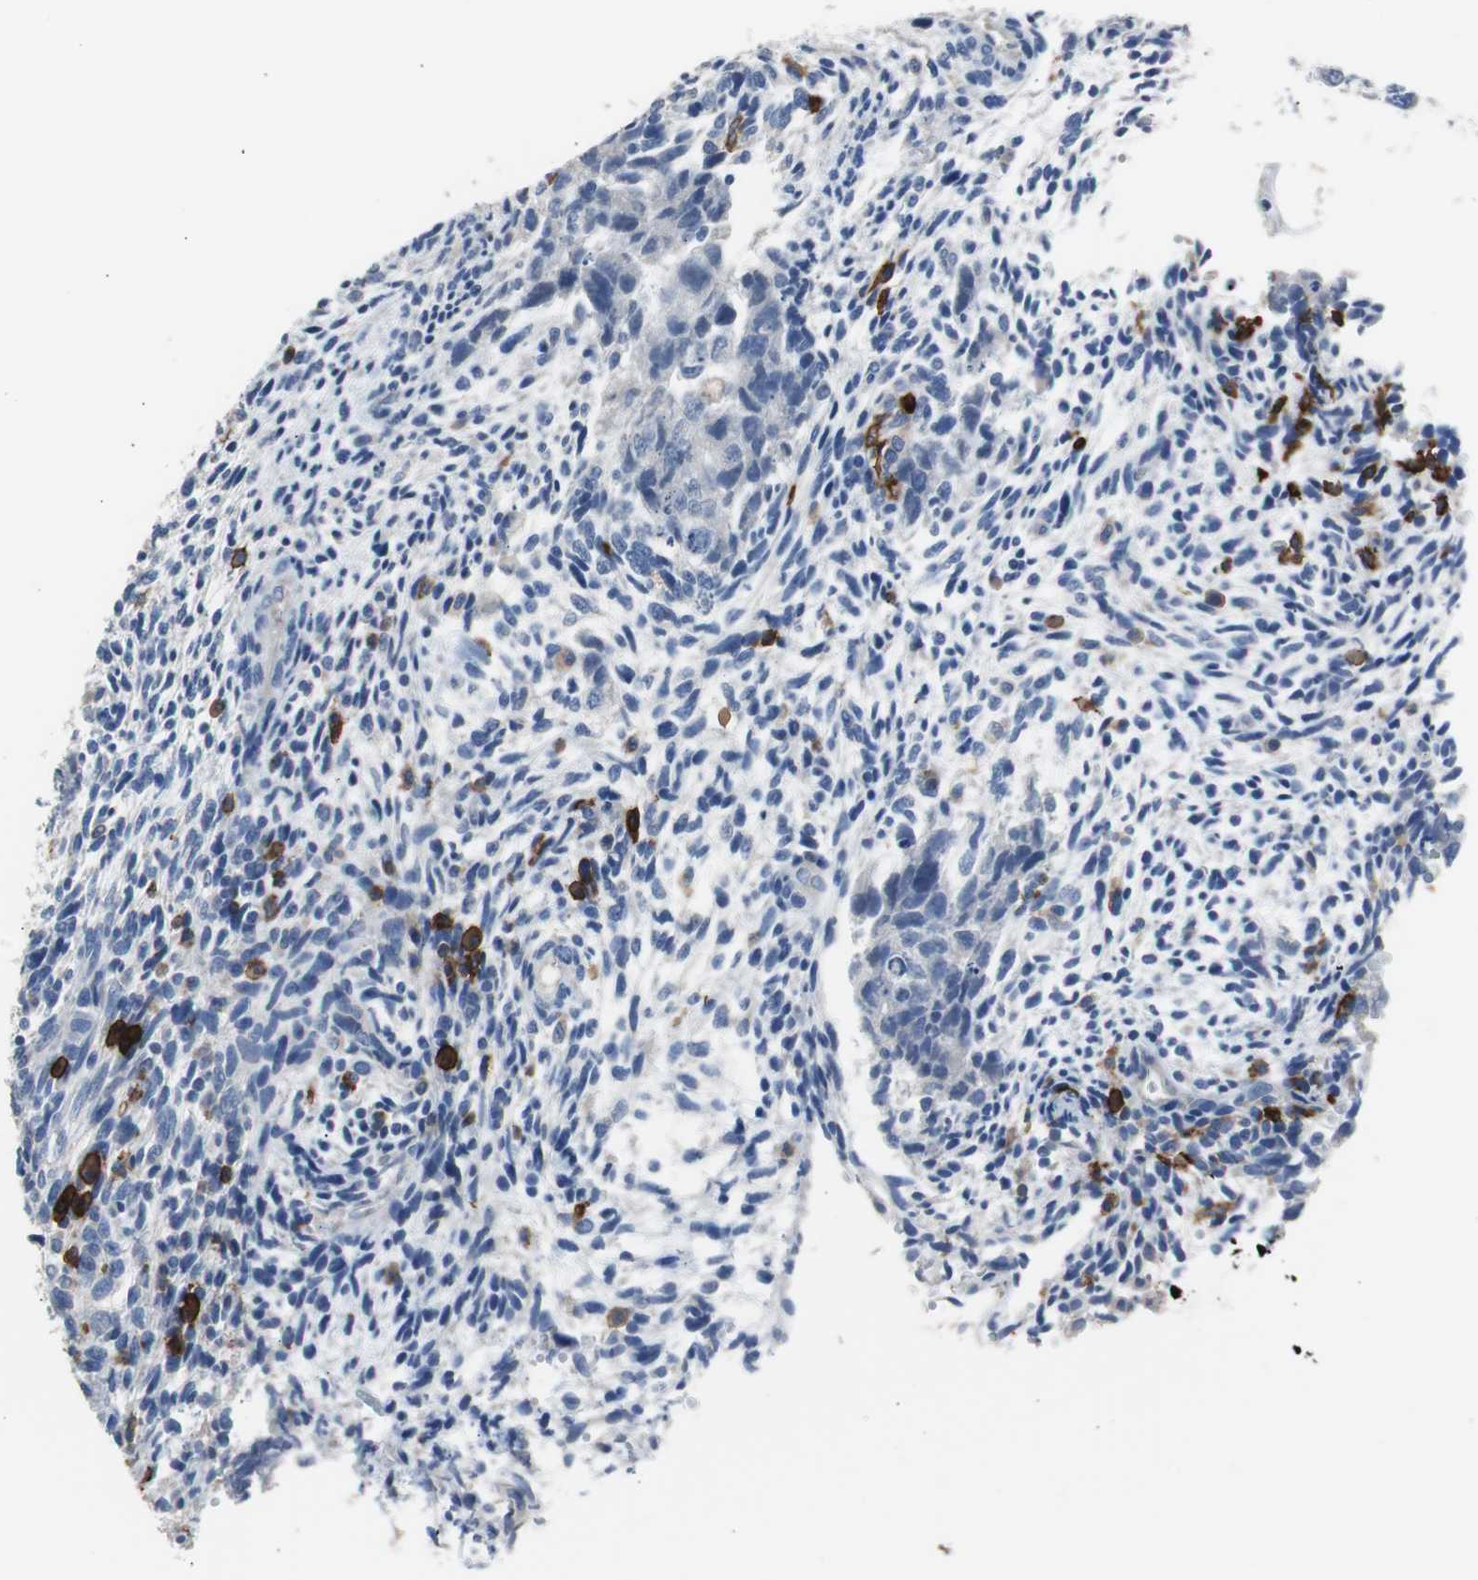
{"staining": {"intensity": "negative", "quantity": "none", "location": "none"}, "tissue": "testis cancer", "cell_type": "Tumor cells", "image_type": "cancer", "snomed": [{"axis": "morphology", "description": "Normal tissue, NOS"}, {"axis": "morphology", "description": "Carcinoma, Embryonal, NOS"}, {"axis": "topography", "description": "Testis"}], "caption": "High magnification brightfield microscopy of testis embryonal carcinoma stained with DAB (brown) and counterstained with hematoxylin (blue): tumor cells show no significant expression. (DAB immunohistochemistry (IHC), high magnification).", "gene": "FCGR2B", "patient": {"sex": "male", "age": 36}}